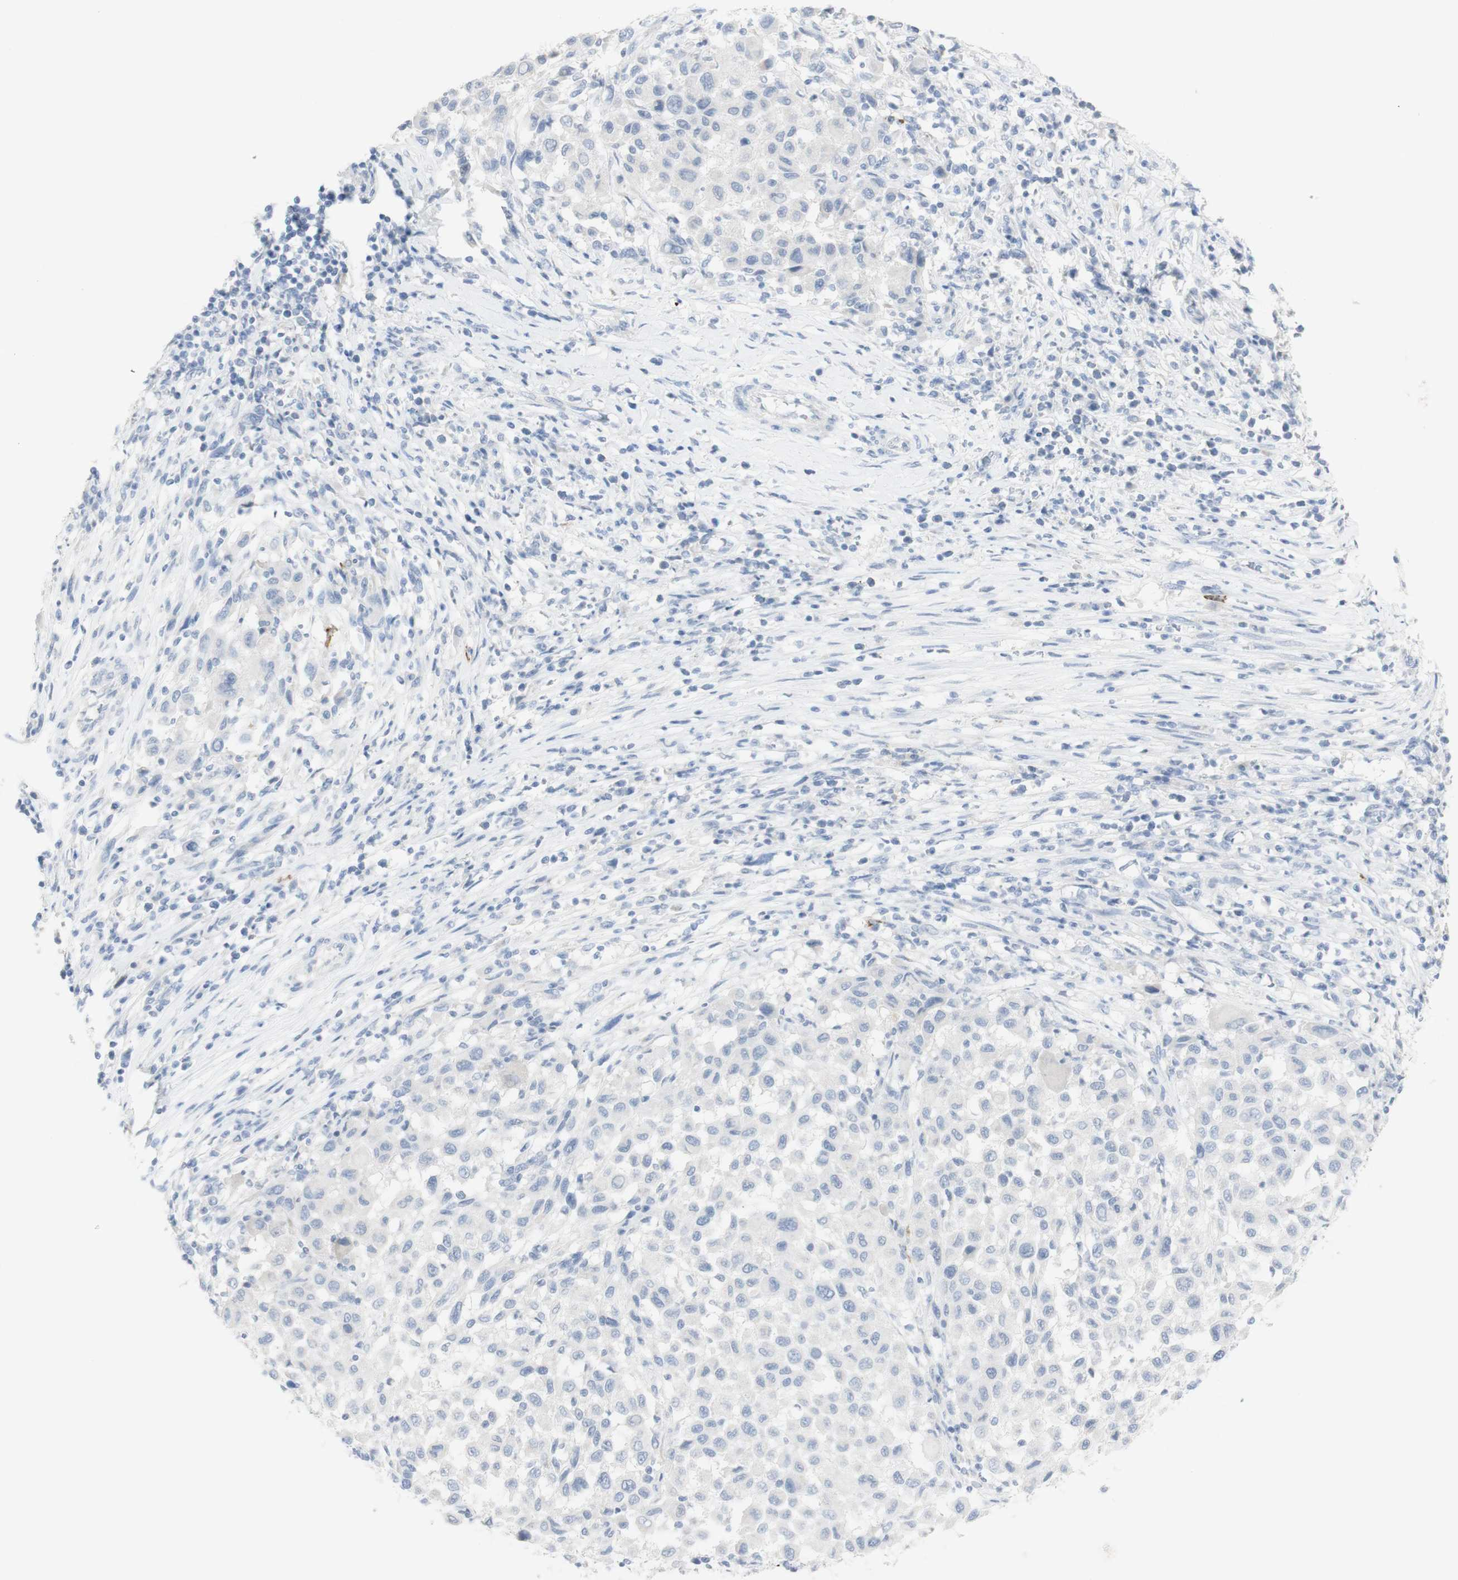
{"staining": {"intensity": "negative", "quantity": "none", "location": "none"}, "tissue": "melanoma", "cell_type": "Tumor cells", "image_type": "cancer", "snomed": [{"axis": "morphology", "description": "Malignant melanoma, Metastatic site"}, {"axis": "topography", "description": "Lymph node"}], "caption": "The micrograph reveals no significant positivity in tumor cells of malignant melanoma (metastatic site). The staining was performed using DAB (3,3'-diaminobenzidine) to visualize the protein expression in brown, while the nuclei were stained in blue with hematoxylin (Magnification: 20x).", "gene": "CD207", "patient": {"sex": "male", "age": 61}}